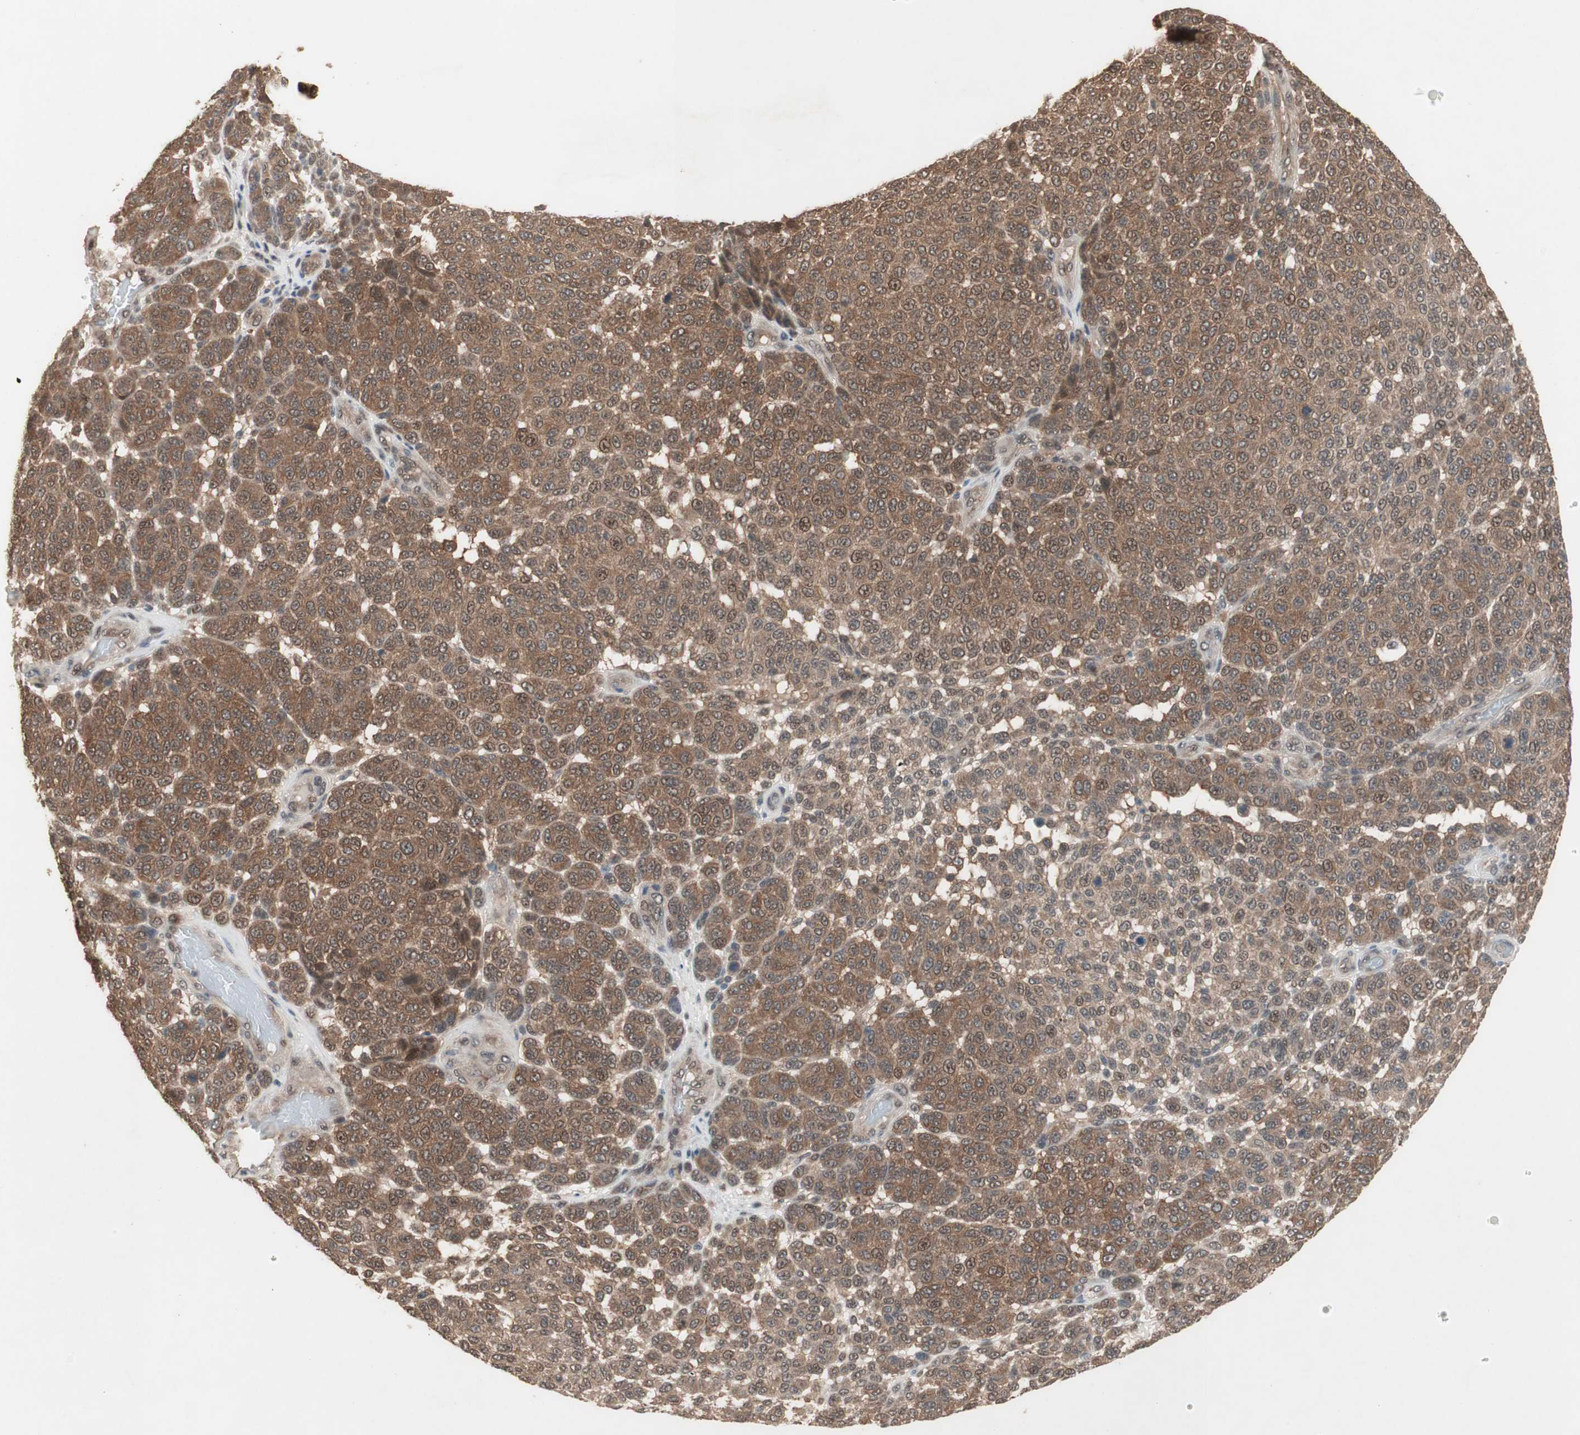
{"staining": {"intensity": "moderate", "quantity": ">75%", "location": "cytoplasmic/membranous,nuclear"}, "tissue": "melanoma", "cell_type": "Tumor cells", "image_type": "cancer", "snomed": [{"axis": "morphology", "description": "Malignant melanoma, NOS"}, {"axis": "topography", "description": "Skin"}], "caption": "A medium amount of moderate cytoplasmic/membranous and nuclear staining is appreciated in about >75% of tumor cells in melanoma tissue.", "gene": "GART", "patient": {"sex": "male", "age": 59}}